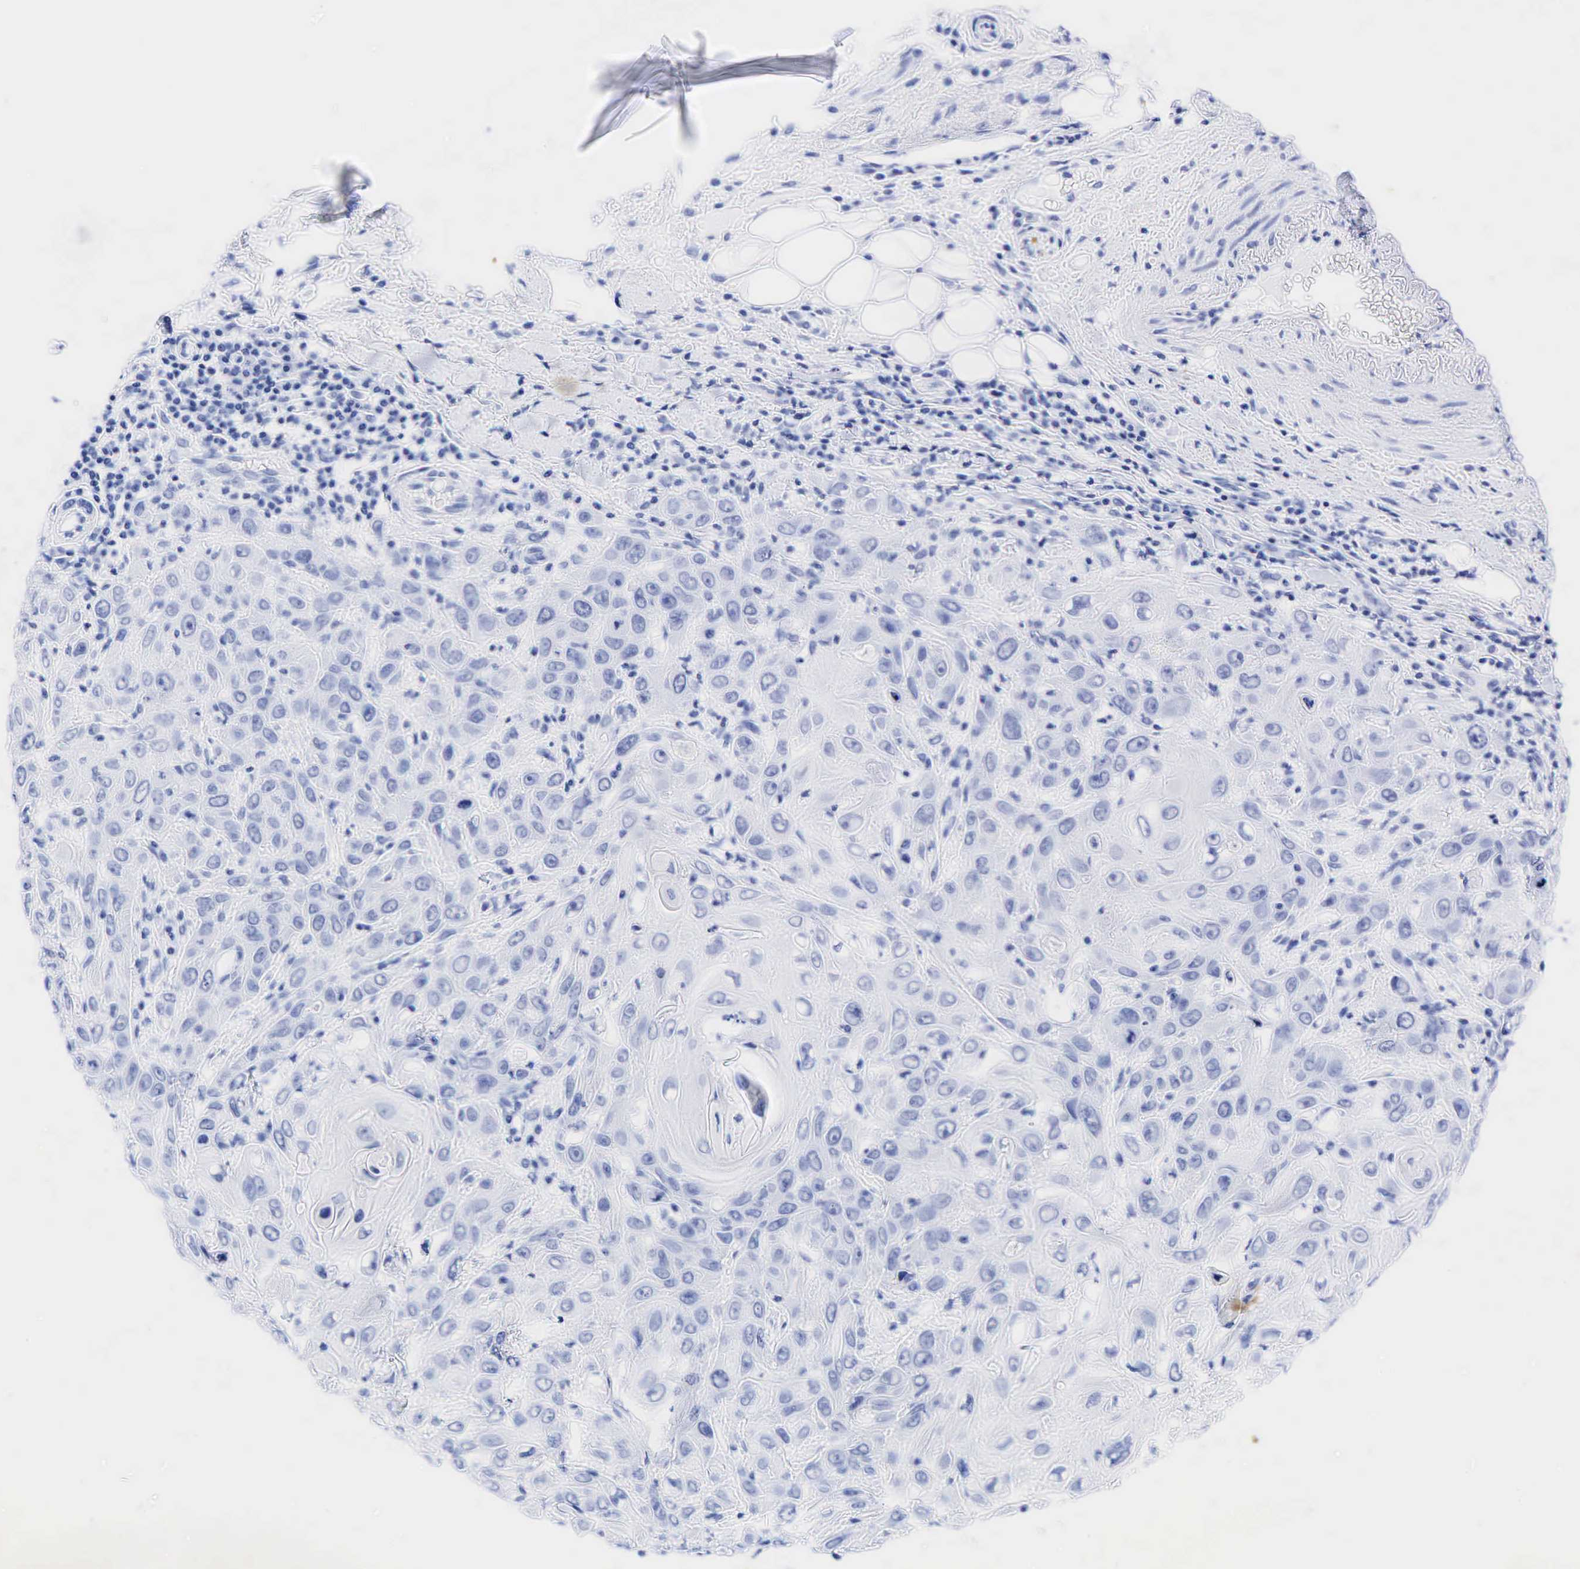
{"staining": {"intensity": "negative", "quantity": "none", "location": "none"}, "tissue": "skin cancer", "cell_type": "Tumor cells", "image_type": "cancer", "snomed": [{"axis": "morphology", "description": "Squamous cell carcinoma, NOS"}, {"axis": "topography", "description": "Skin"}], "caption": "Skin cancer was stained to show a protein in brown. There is no significant positivity in tumor cells. (DAB (3,3'-diaminobenzidine) immunohistochemistry (IHC) visualized using brightfield microscopy, high magnification).", "gene": "CHGA", "patient": {"sex": "male", "age": 84}}